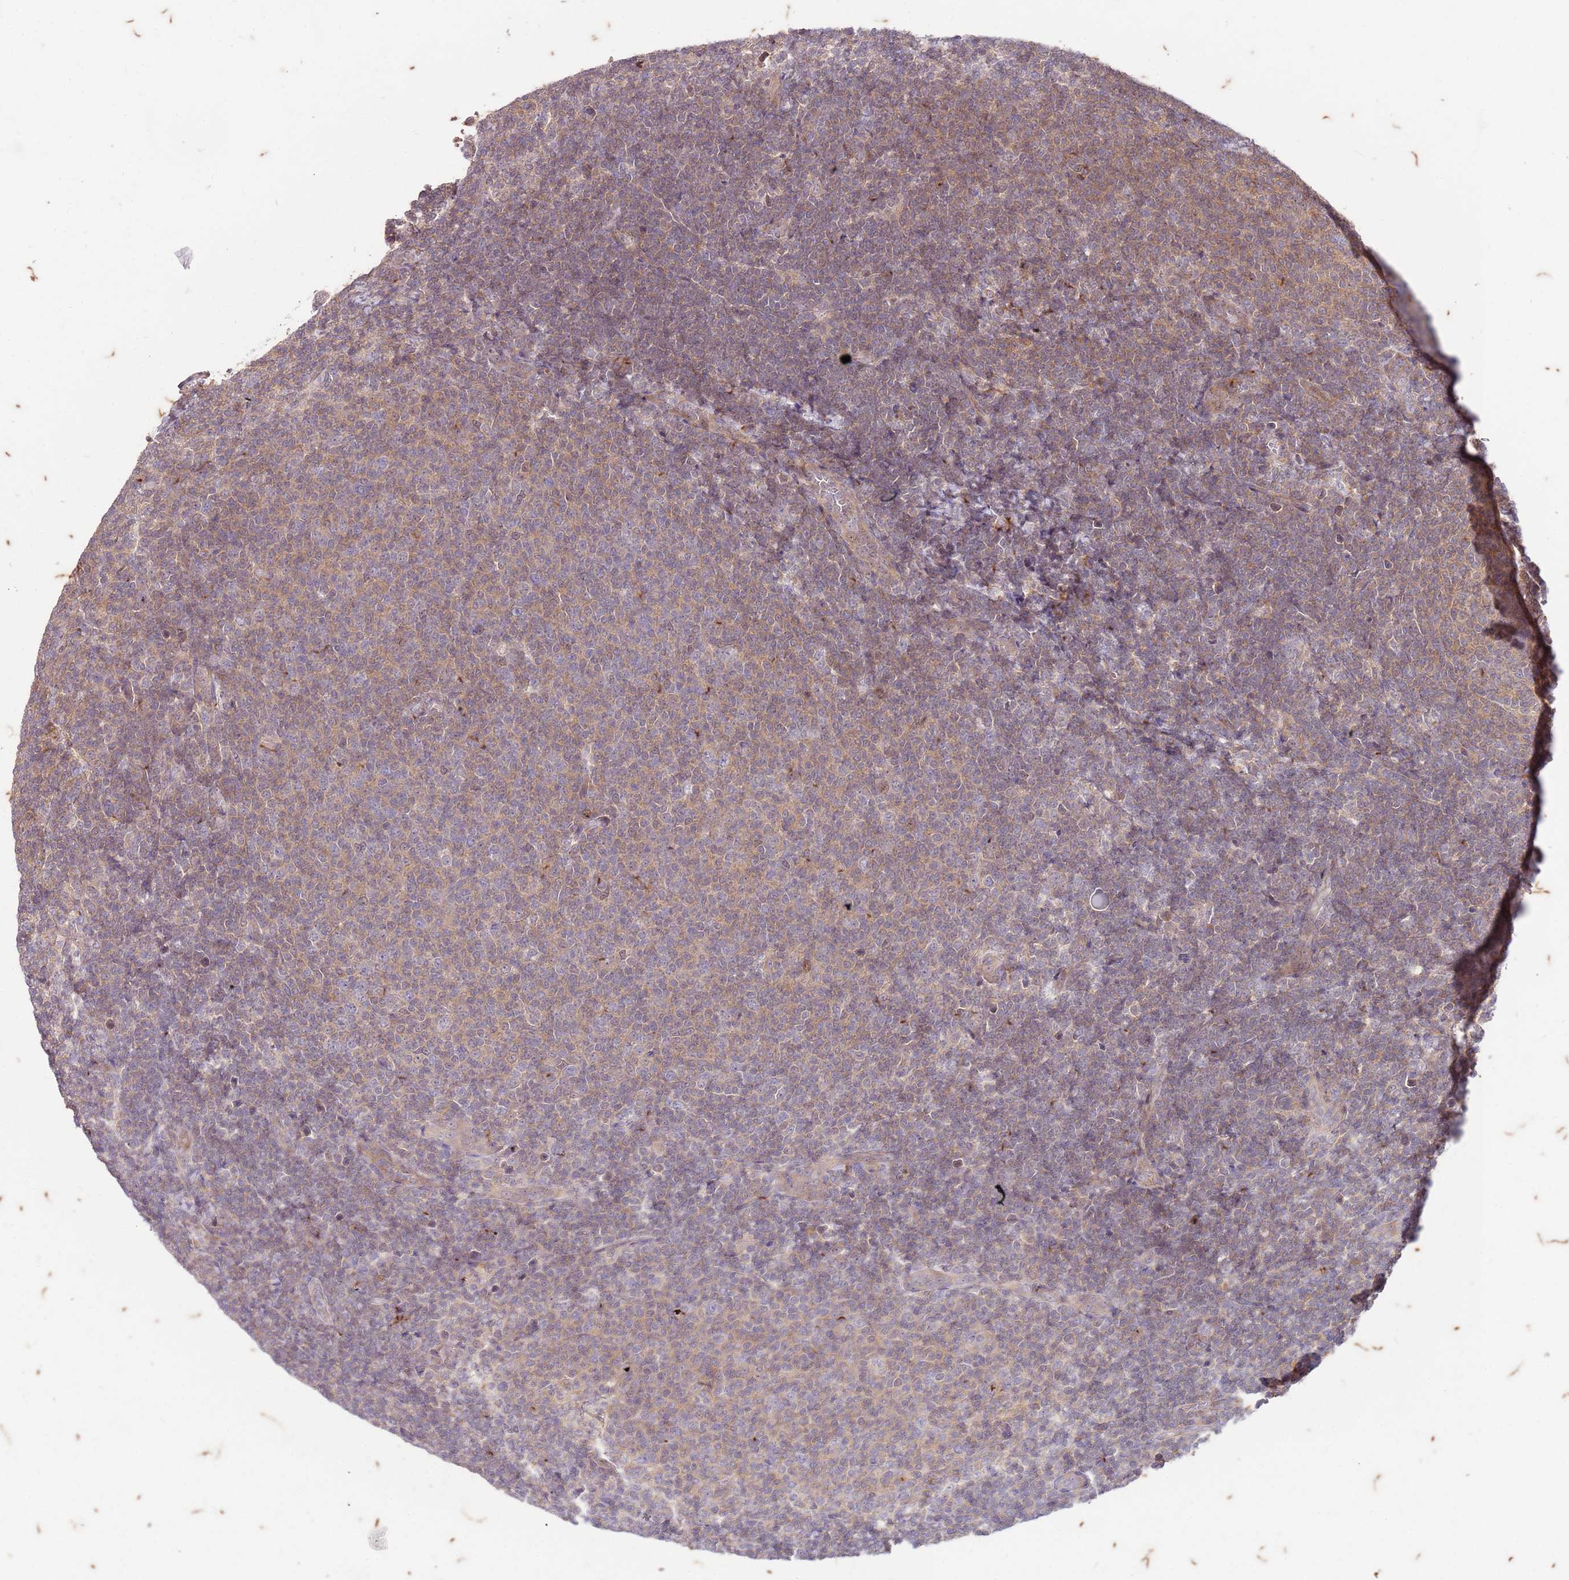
{"staining": {"intensity": "weak", "quantity": "25%-75%", "location": "cytoplasmic/membranous"}, "tissue": "lymphoma", "cell_type": "Tumor cells", "image_type": "cancer", "snomed": [{"axis": "morphology", "description": "Malignant lymphoma, non-Hodgkin's type, Low grade"}, {"axis": "topography", "description": "Lymph node"}], "caption": "DAB immunohistochemical staining of lymphoma demonstrates weak cytoplasmic/membranous protein staining in about 25%-75% of tumor cells.", "gene": "RAPGEF3", "patient": {"sex": "male", "age": 66}}